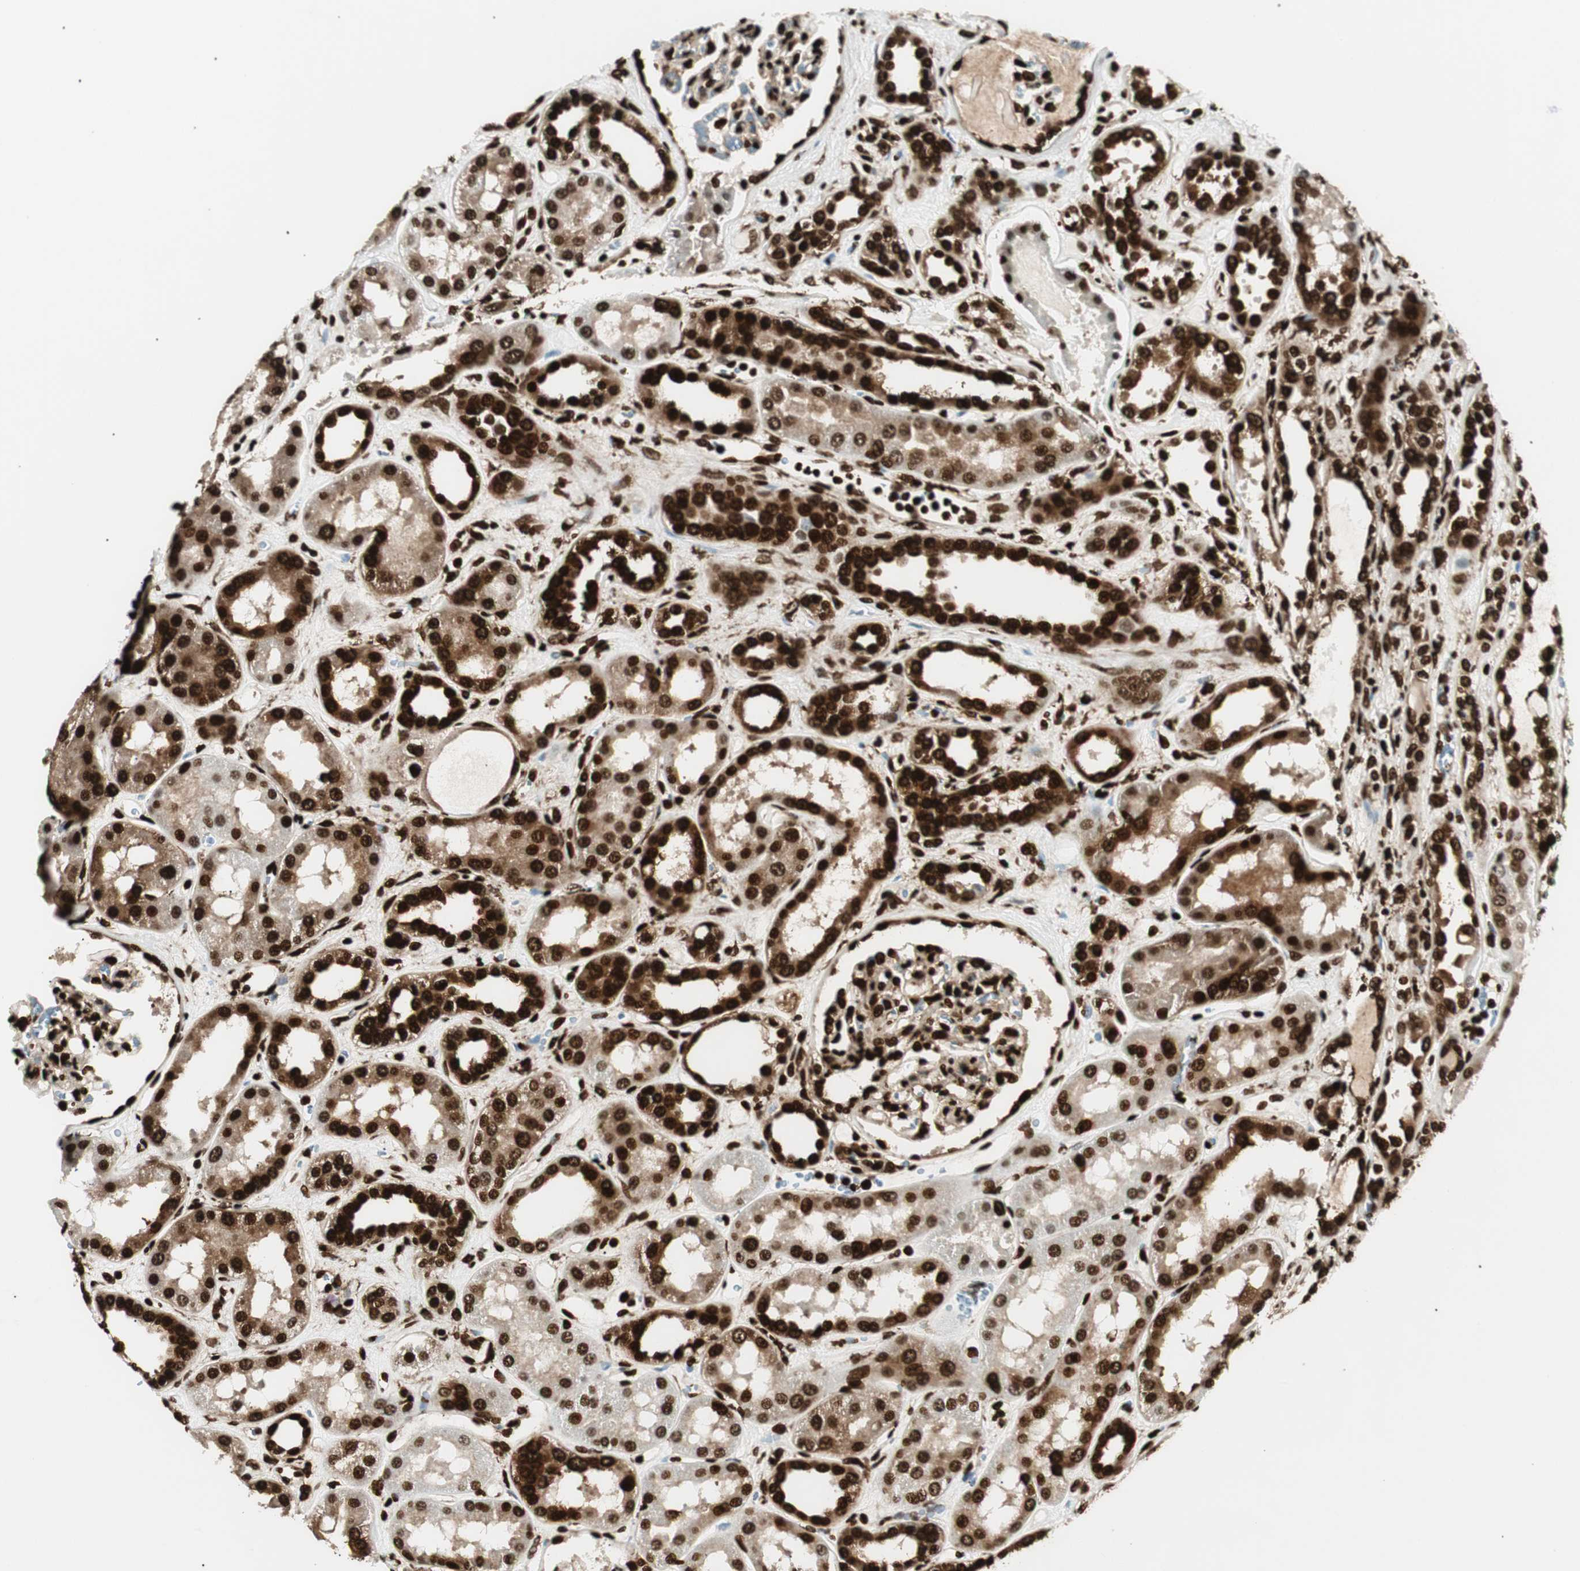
{"staining": {"intensity": "strong", "quantity": ">75%", "location": "nuclear"}, "tissue": "kidney", "cell_type": "Cells in glomeruli", "image_type": "normal", "snomed": [{"axis": "morphology", "description": "Normal tissue, NOS"}, {"axis": "topography", "description": "Kidney"}], "caption": "Immunohistochemical staining of unremarkable kidney demonstrates strong nuclear protein positivity in approximately >75% of cells in glomeruli.", "gene": "EWSR1", "patient": {"sex": "male", "age": 59}}